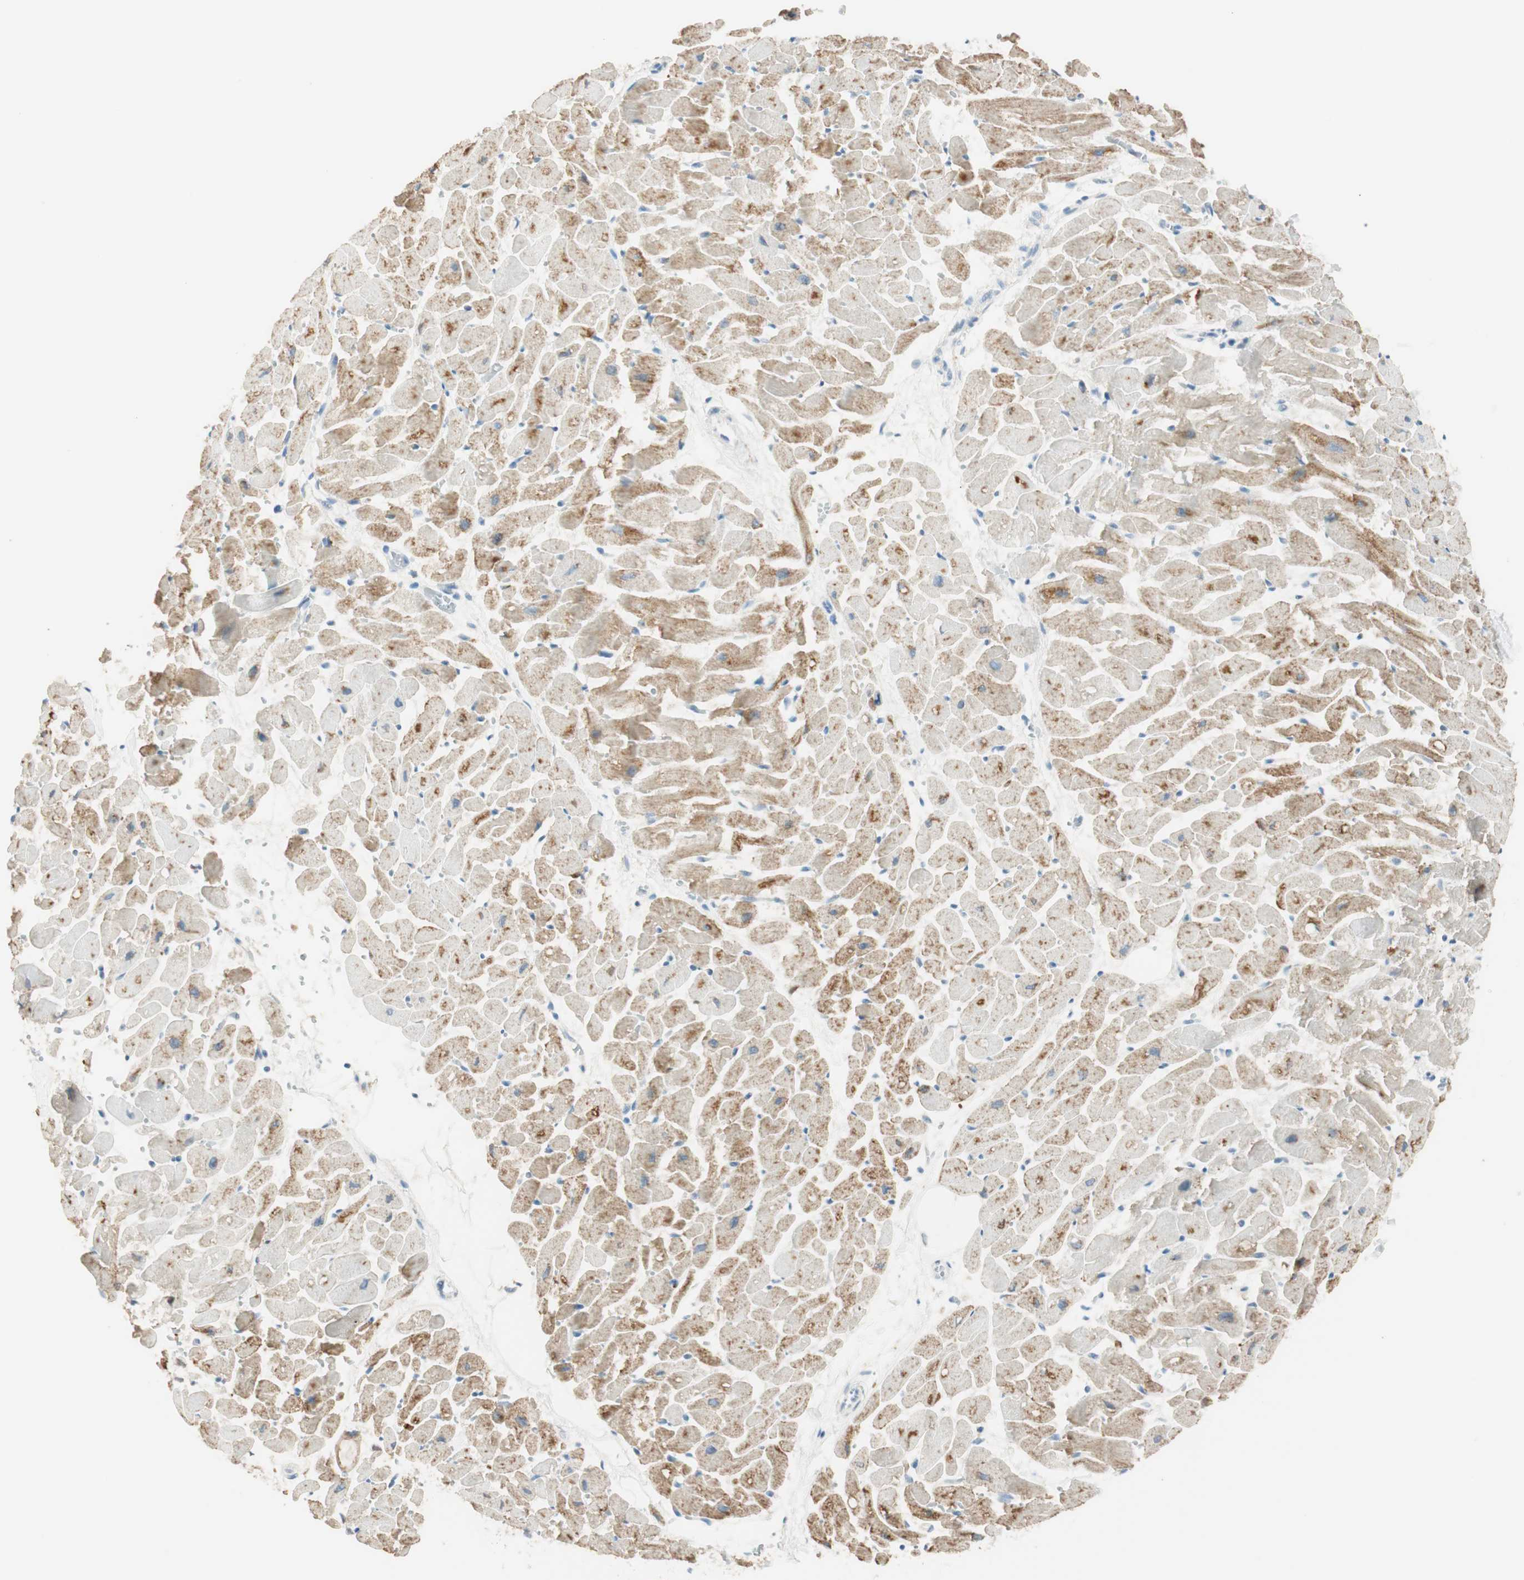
{"staining": {"intensity": "moderate", "quantity": ">75%", "location": "cytoplasmic/membranous"}, "tissue": "heart muscle", "cell_type": "Cardiomyocytes", "image_type": "normal", "snomed": [{"axis": "morphology", "description": "Normal tissue, NOS"}, {"axis": "topography", "description": "Heart"}], "caption": "Benign heart muscle reveals moderate cytoplasmic/membranous staining in about >75% of cardiomyocytes.", "gene": "HPGD", "patient": {"sex": "female", "age": 19}}